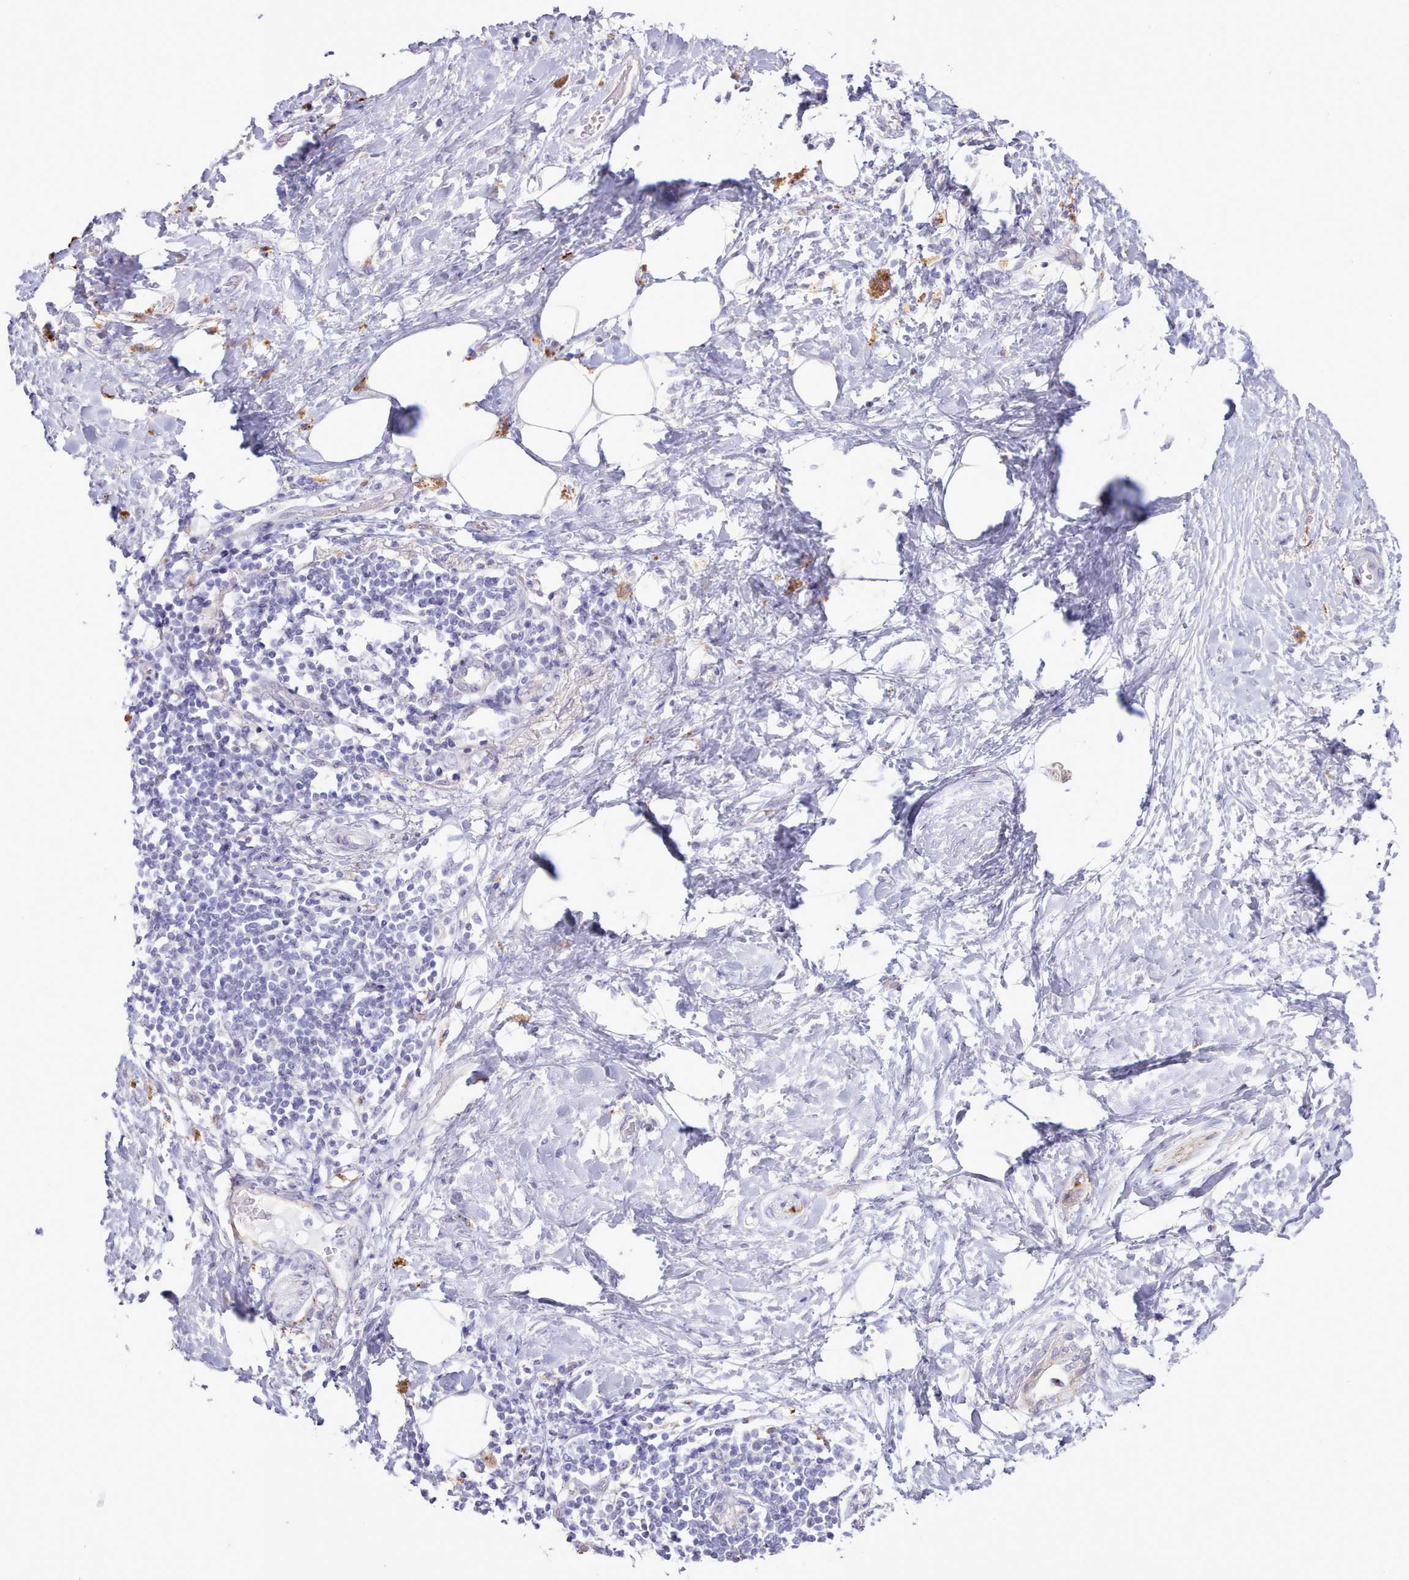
{"staining": {"intensity": "weak", "quantity": "<25%", "location": "cytoplasmic/membranous"}, "tissue": "adipose tissue", "cell_type": "Adipocytes", "image_type": "normal", "snomed": [{"axis": "morphology", "description": "Normal tissue, NOS"}, {"axis": "morphology", "description": "Adenocarcinoma, NOS"}, {"axis": "topography", "description": "Duodenum"}, {"axis": "topography", "description": "Peripheral nerve tissue"}], "caption": "Protein analysis of benign adipose tissue demonstrates no significant expression in adipocytes.", "gene": "SRD5A1", "patient": {"sex": "female", "age": 60}}